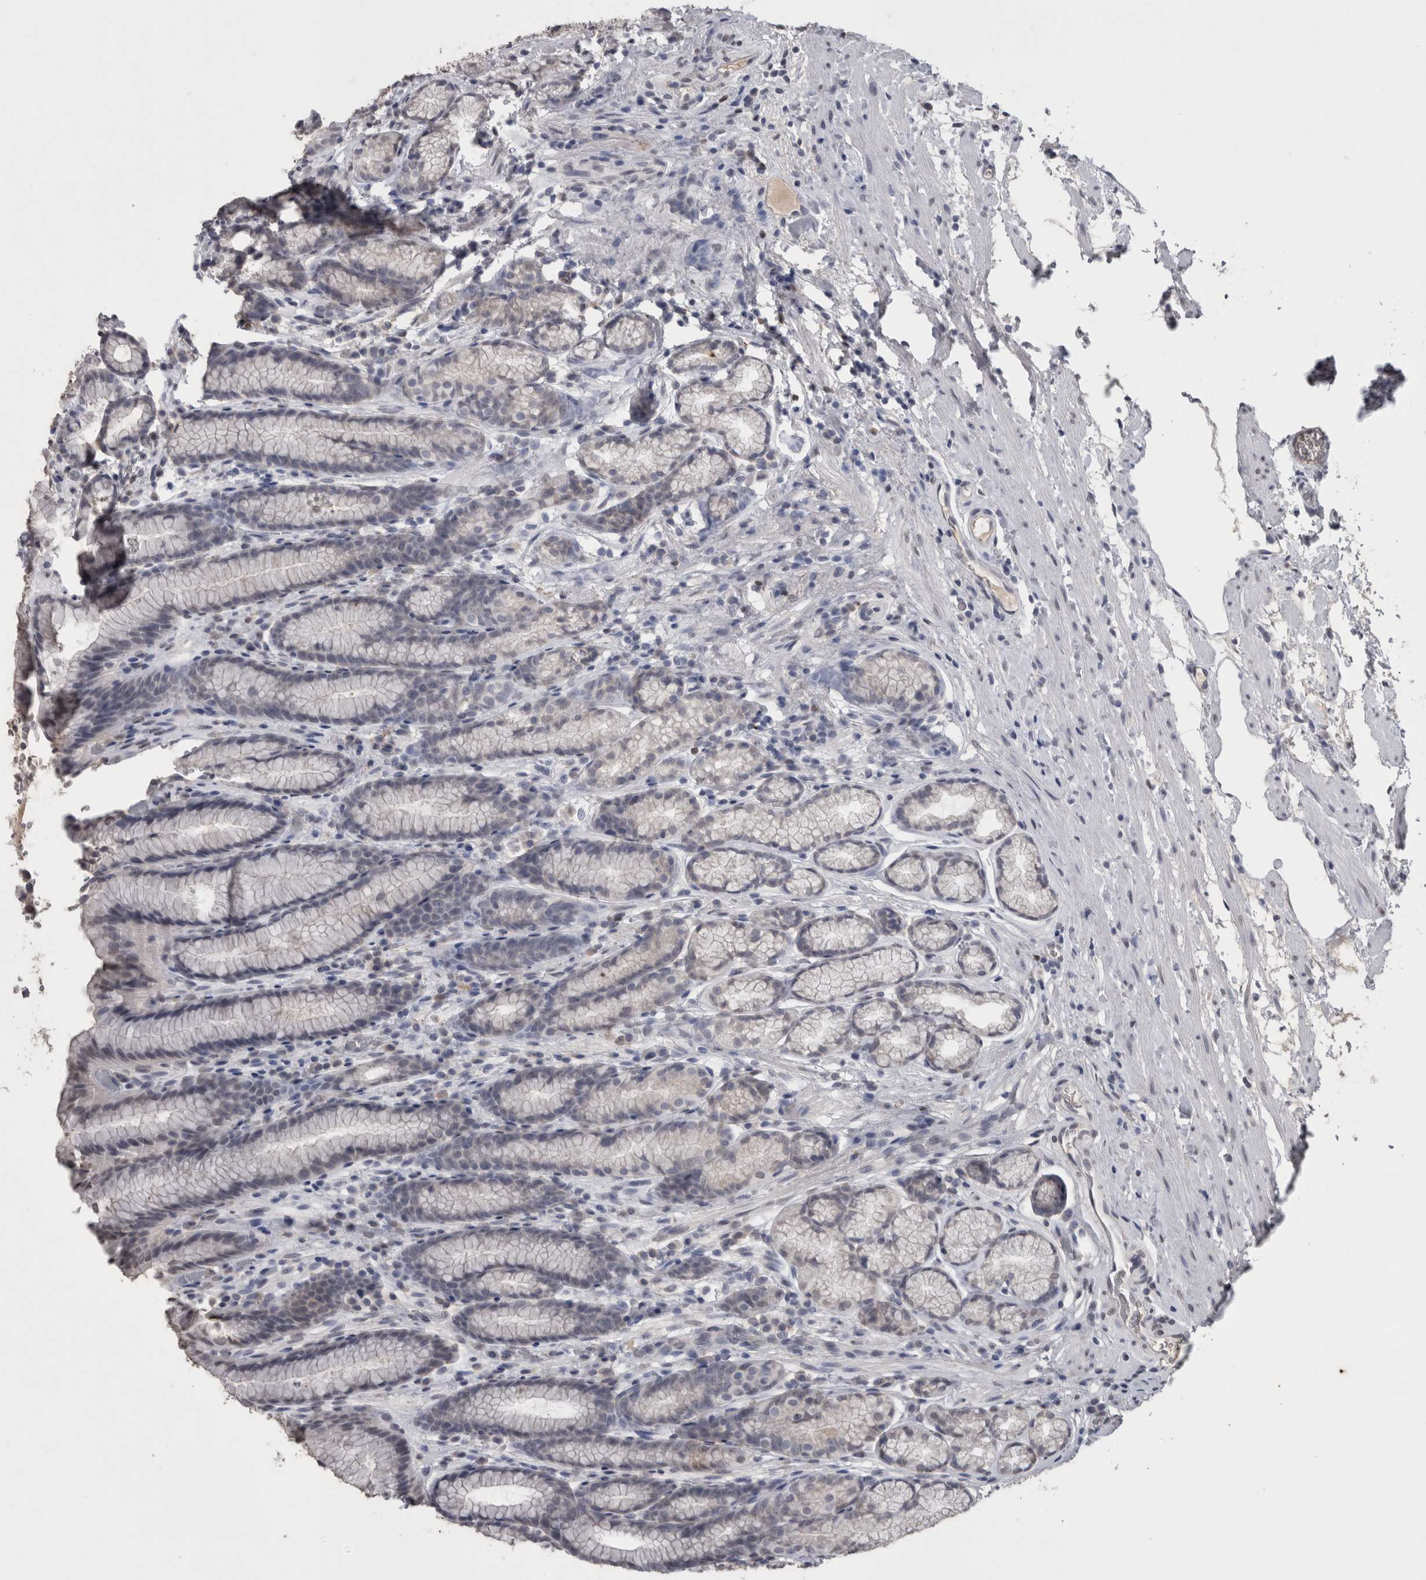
{"staining": {"intensity": "negative", "quantity": "none", "location": "none"}, "tissue": "stomach", "cell_type": "Glandular cells", "image_type": "normal", "snomed": [{"axis": "morphology", "description": "Normal tissue, NOS"}, {"axis": "topography", "description": "Stomach"}], "caption": "Image shows no protein staining in glandular cells of normal stomach.", "gene": "PAX5", "patient": {"sex": "male", "age": 42}}